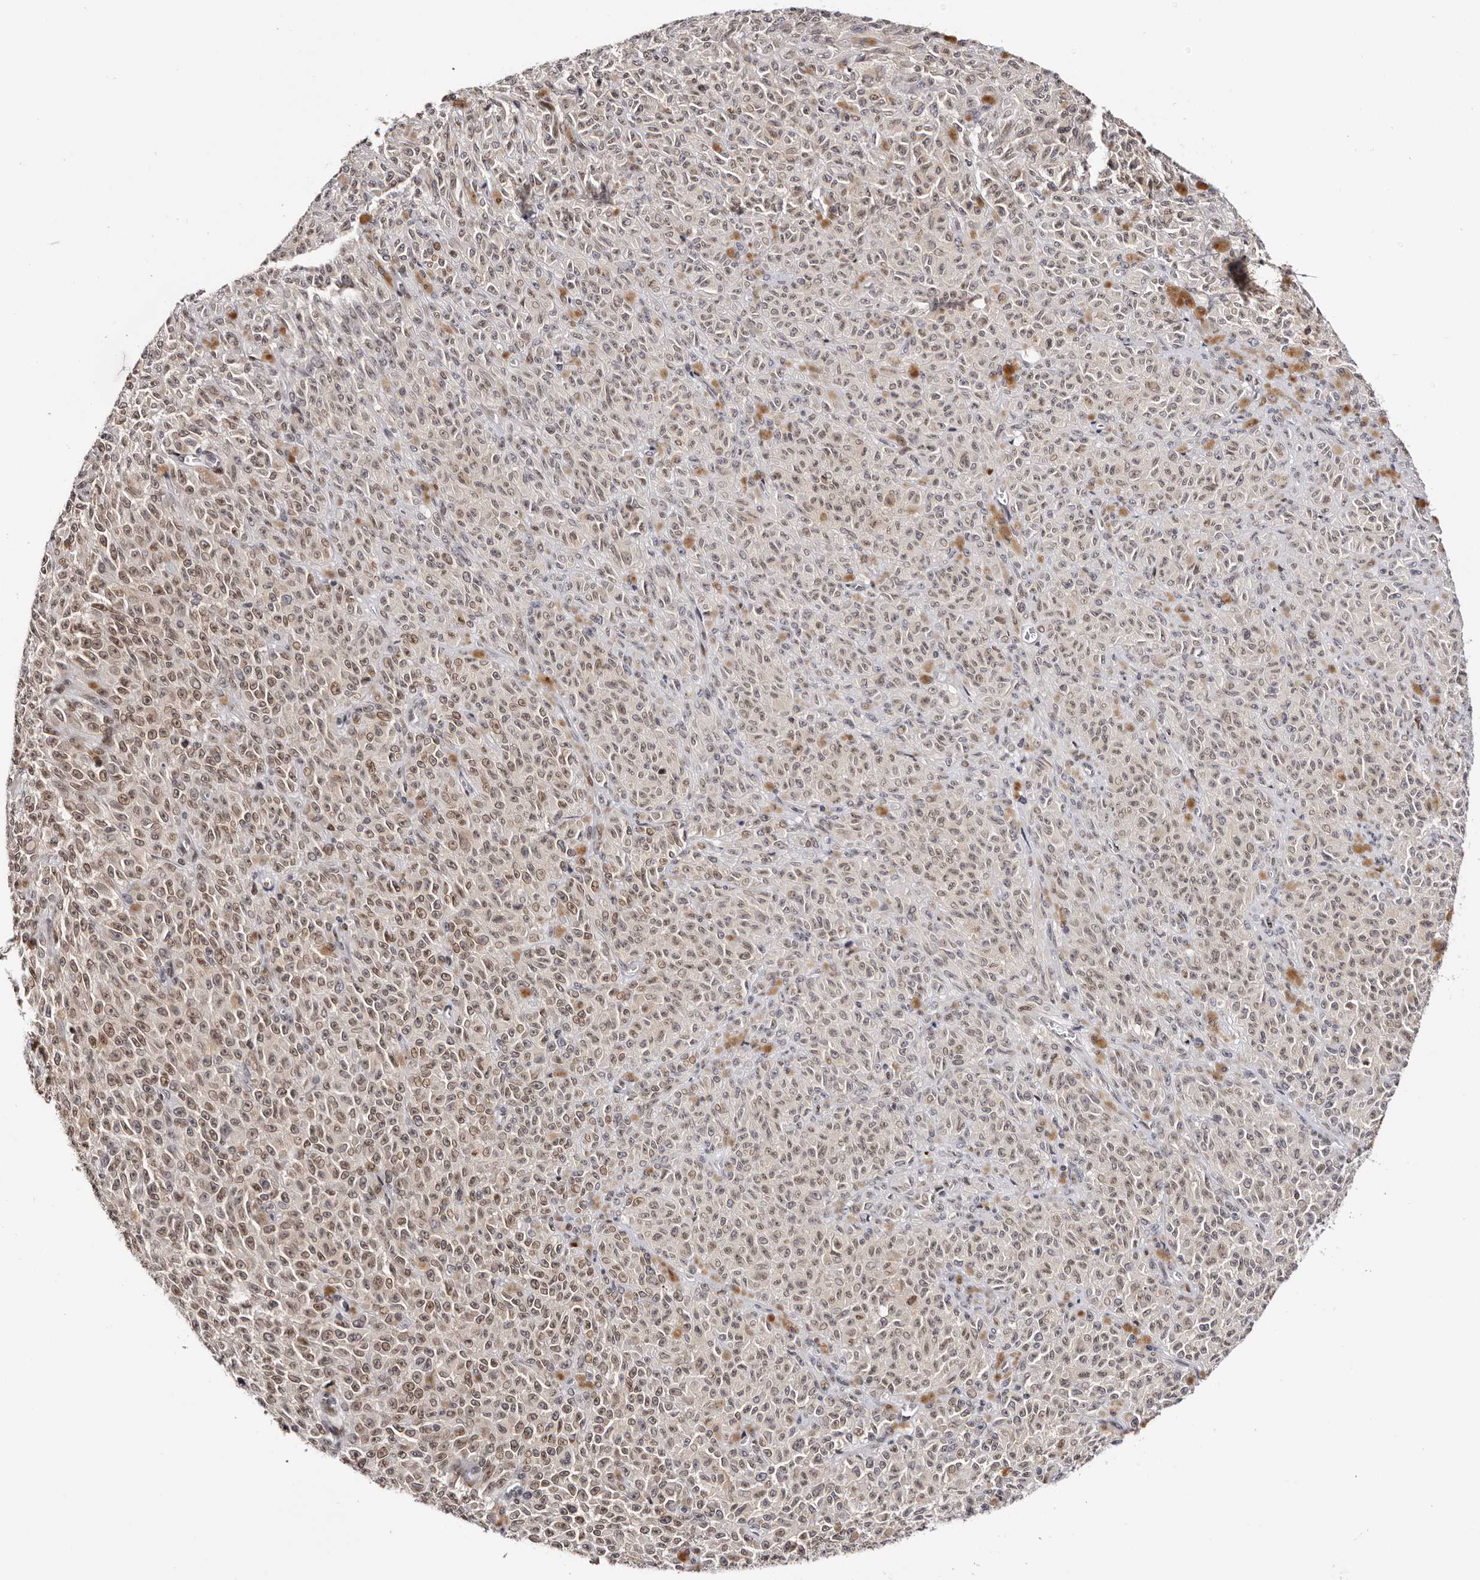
{"staining": {"intensity": "weak", "quantity": "25%-75%", "location": "nuclear"}, "tissue": "melanoma", "cell_type": "Tumor cells", "image_type": "cancer", "snomed": [{"axis": "morphology", "description": "Malignant melanoma, NOS"}, {"axis": "topography", "description": "Skin"}], "caption": "Melanoma stained for a protein reveals weak nuclear positivity in tumor cells.", "gene": "NUP153", "patient": {"sex": "female", "age": 82}}